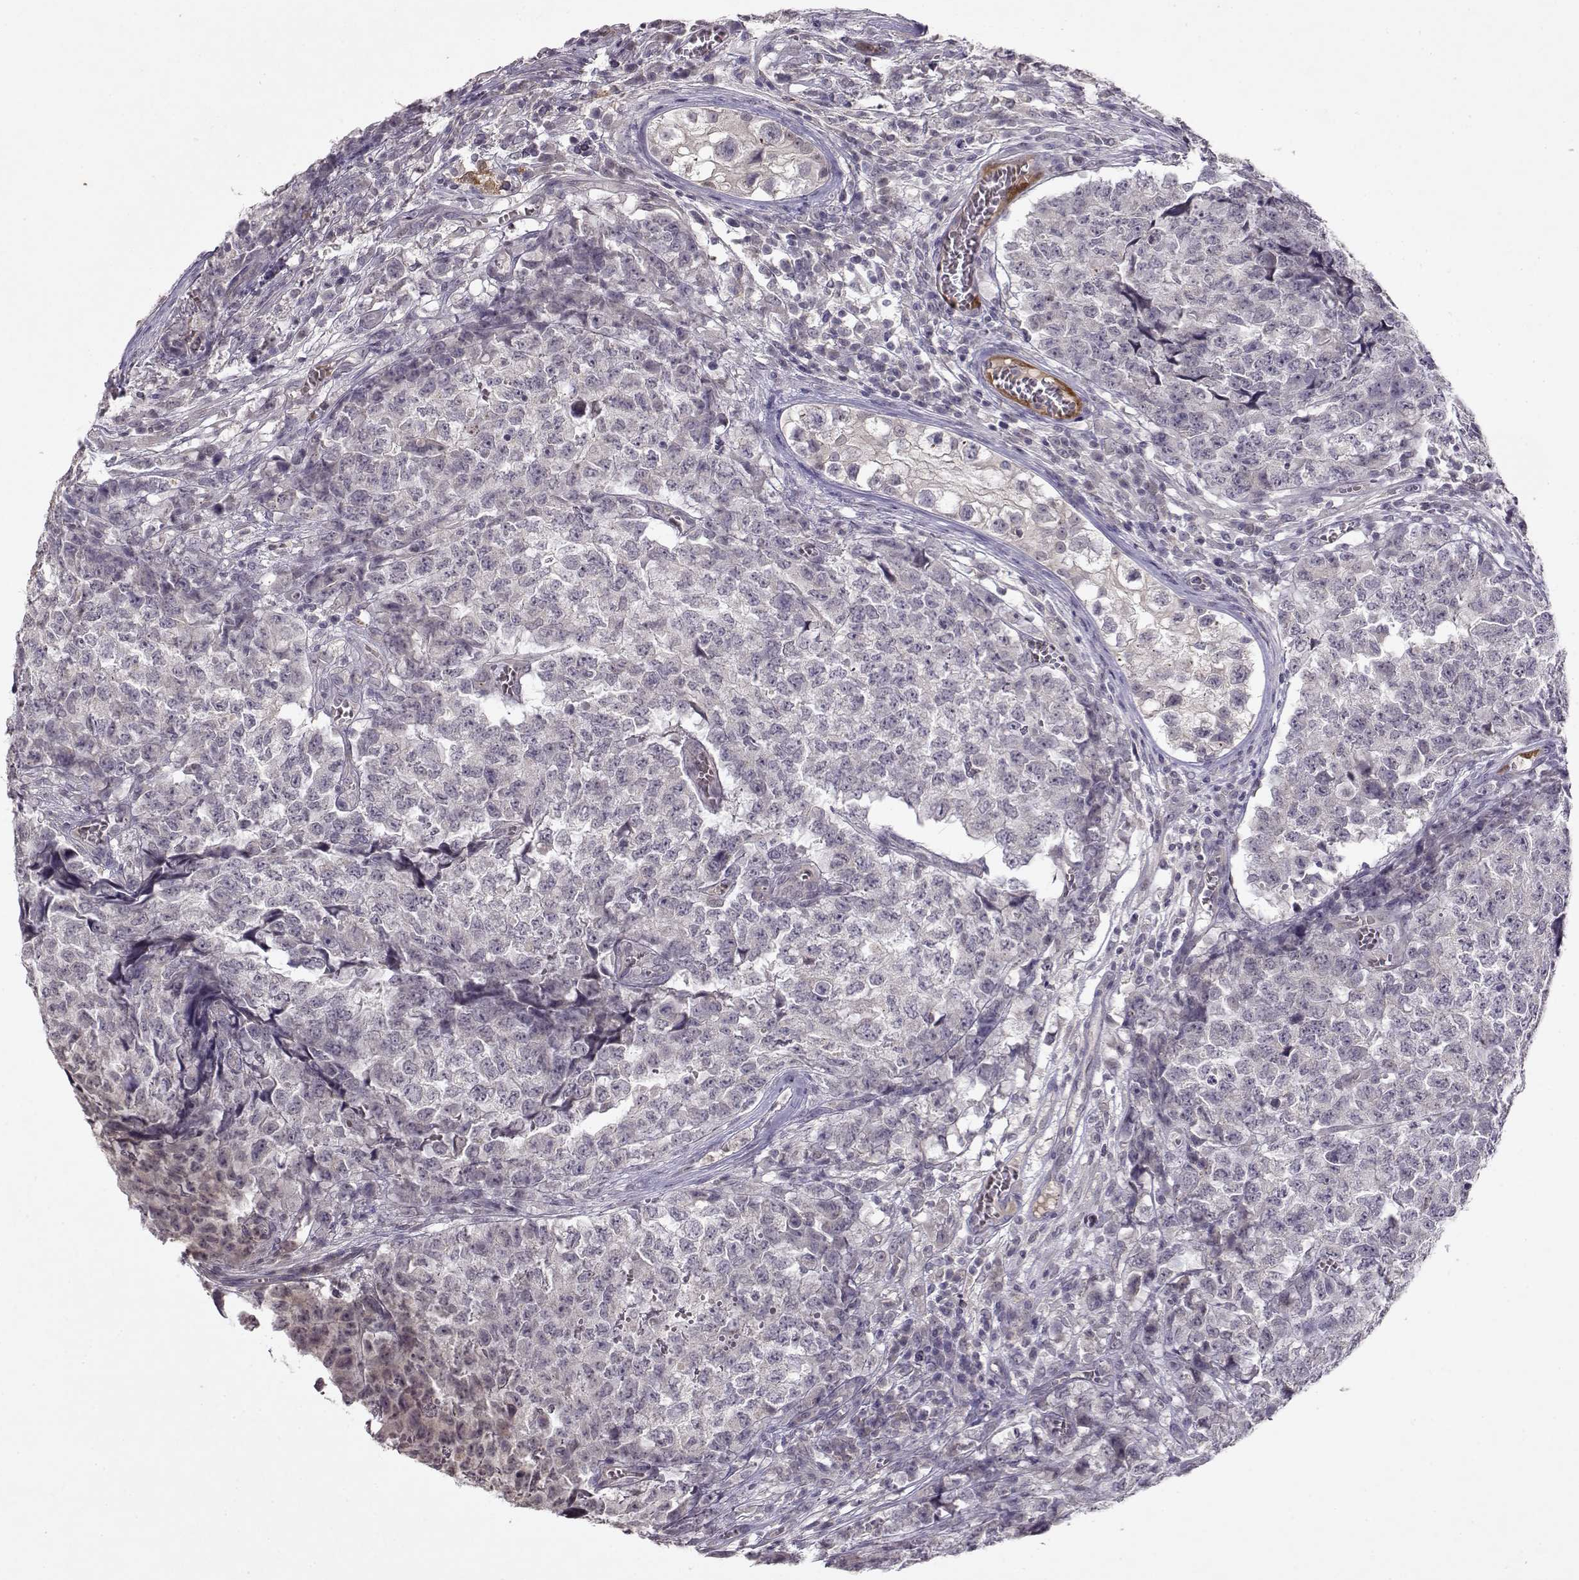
{"staining": {"intensity": "negative", "quantity": "none", "location": "none"}, "tissue": "testis cancer", "cell_type": "Tumor cells", "image_type": "cancer", "snomed": [{"axis": "morphology", "description": "Carcinoma, Embryonal, NOS"}, {"axis": "topography", "description": "Testis"}], "caption": "Tumor cells show no significant protein expression in testis cancer. (Brightfield microscopy of DAB (3,3'-diaminobenzidine) immunohistochemistry (IHC) at high magnification).", "gene": "BMX", "patient": {"sex": "male", "age": 23}}